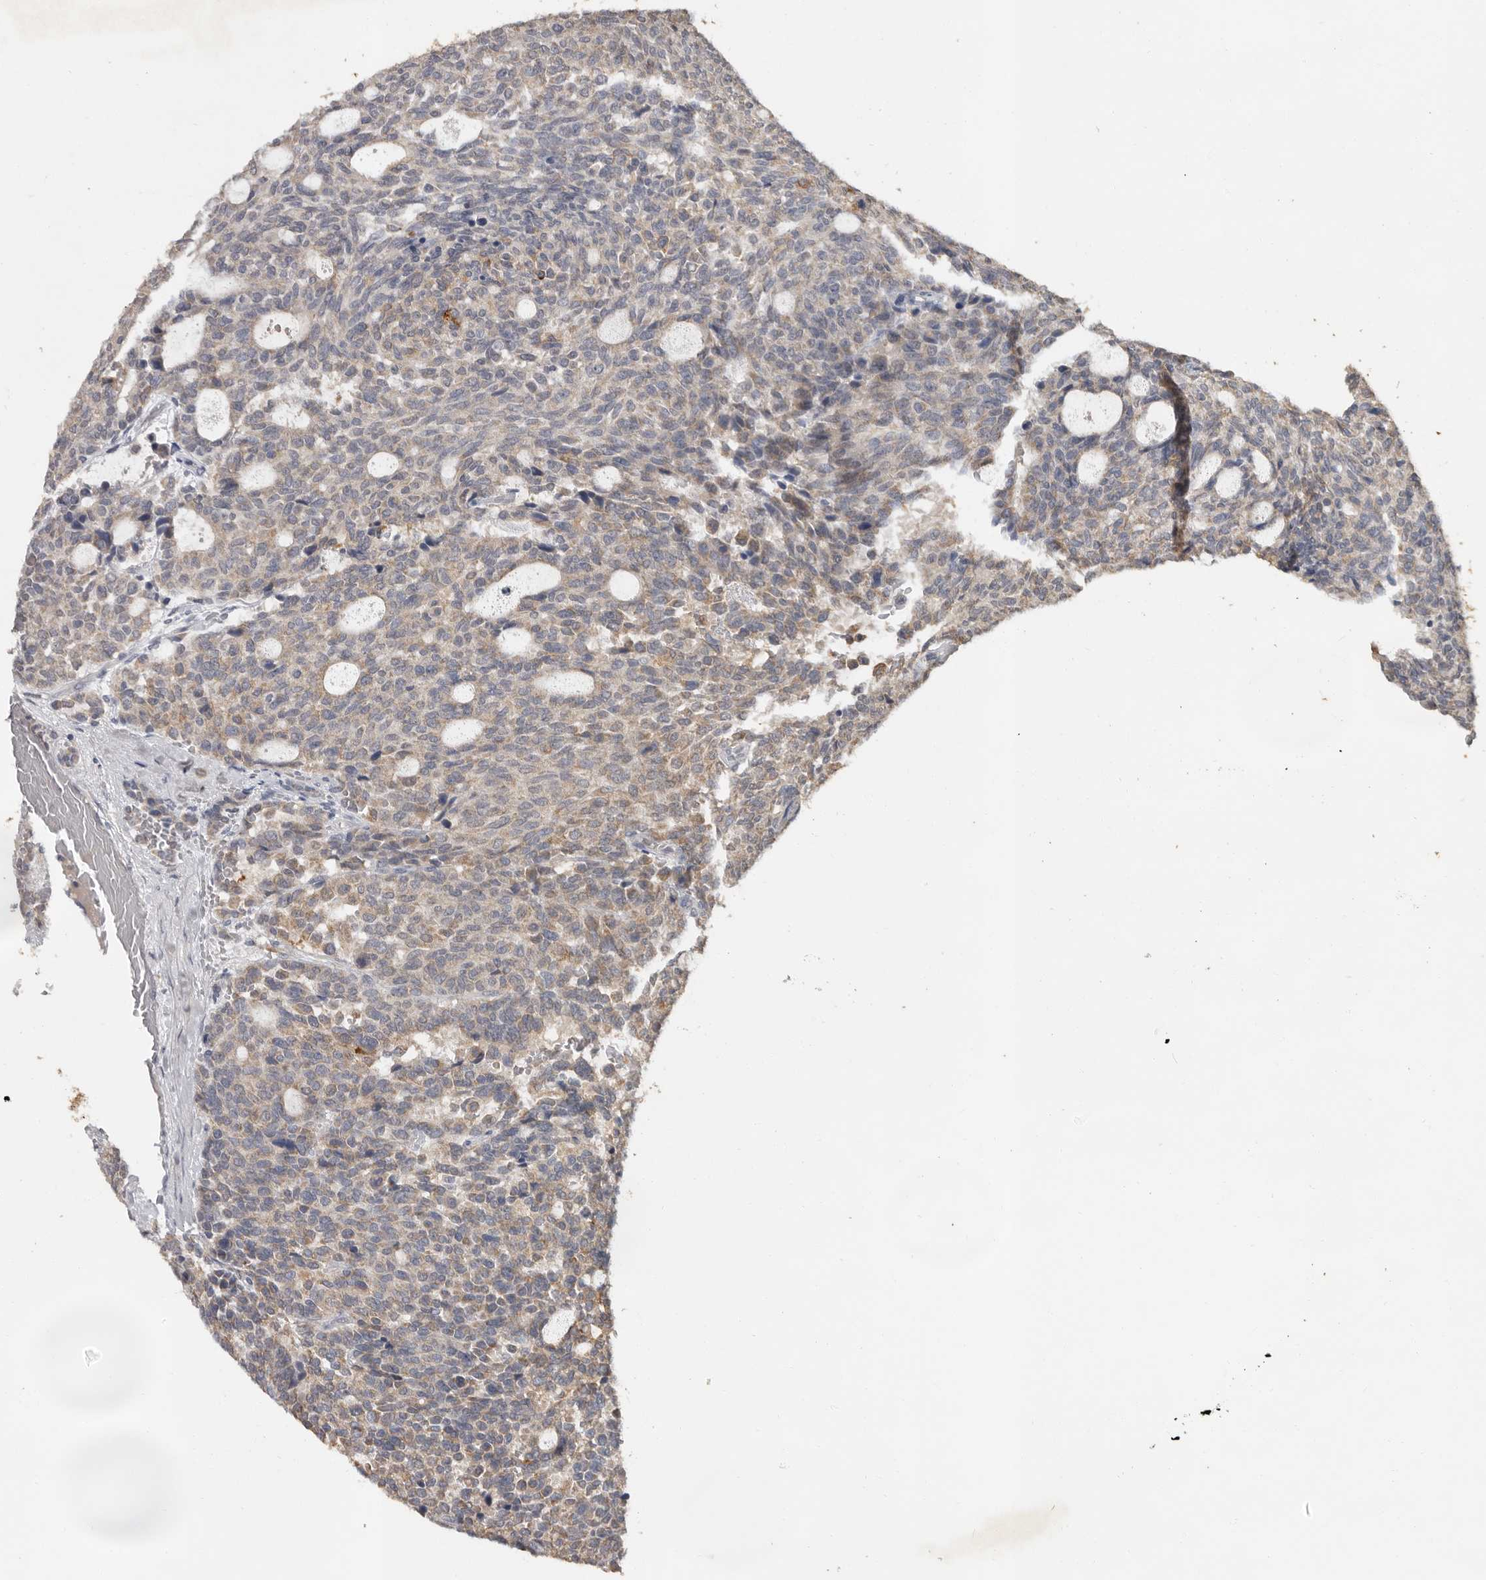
{"staining": {"intensity": "weak", "quantity": "25%-75%", "location": "cytoplasmic/membranous"}, "tissue": "carcinoid", "cell_type": "Tumor cells", "image_type": "cancer", "snomed": [{"axis": "morphology", "description": "Carcinoid, malignant, NOS"}, {"axis": "topography", "description": "Pancreas"}], "caption": "Immunohistochemical staining of human carcinoid (malignant) exhibits low levels of weak cytoplasmic/membranous positivity in about 25%-75% of tumor cells. Using DAB (3,3'-diaminobenzidine) (brown) and hematoxylin (blue) stains, captured at high magnification using brightfield microscopy.", "gene": "MTF1", "patient": {"sex": "female", "age": 54}}